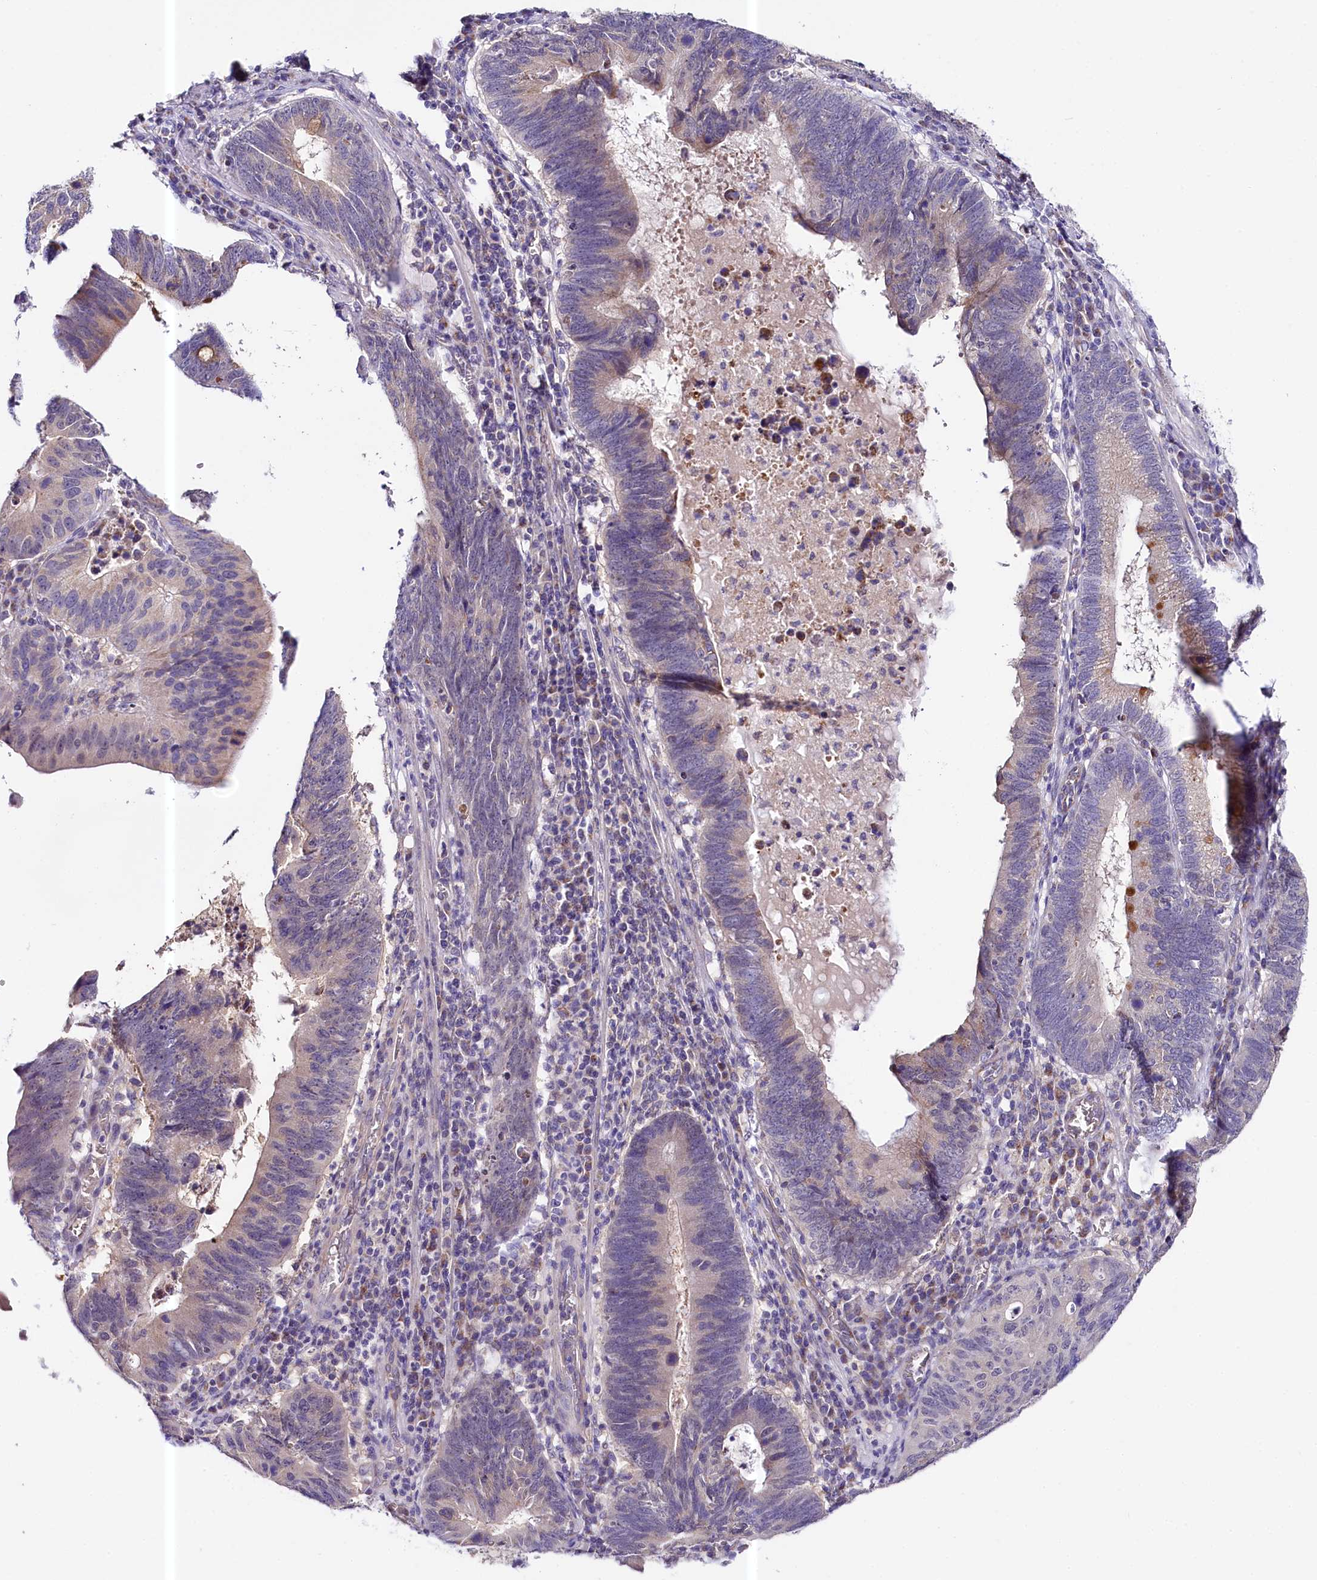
{"staining": {"intensity": "moderate", "quantity": "<25%", "location": "cytoplasmic/membranous"}, "tissue": "stomach cancer", "cell_type": "Tumor cells", "image_type": "cancer", "snomed": [{"axis": "morphology", "description": "Adenocarcinoma, NOS"}, {"axis": "topography", "description": "Stomach"}], "caption": "An image of human stomach cancer stained for a protein displays moderate cytoplasmic/membranous brown staining in tumor cells.", "gene": "CEP295", "patient": {"sex": "male", "age": 59}}